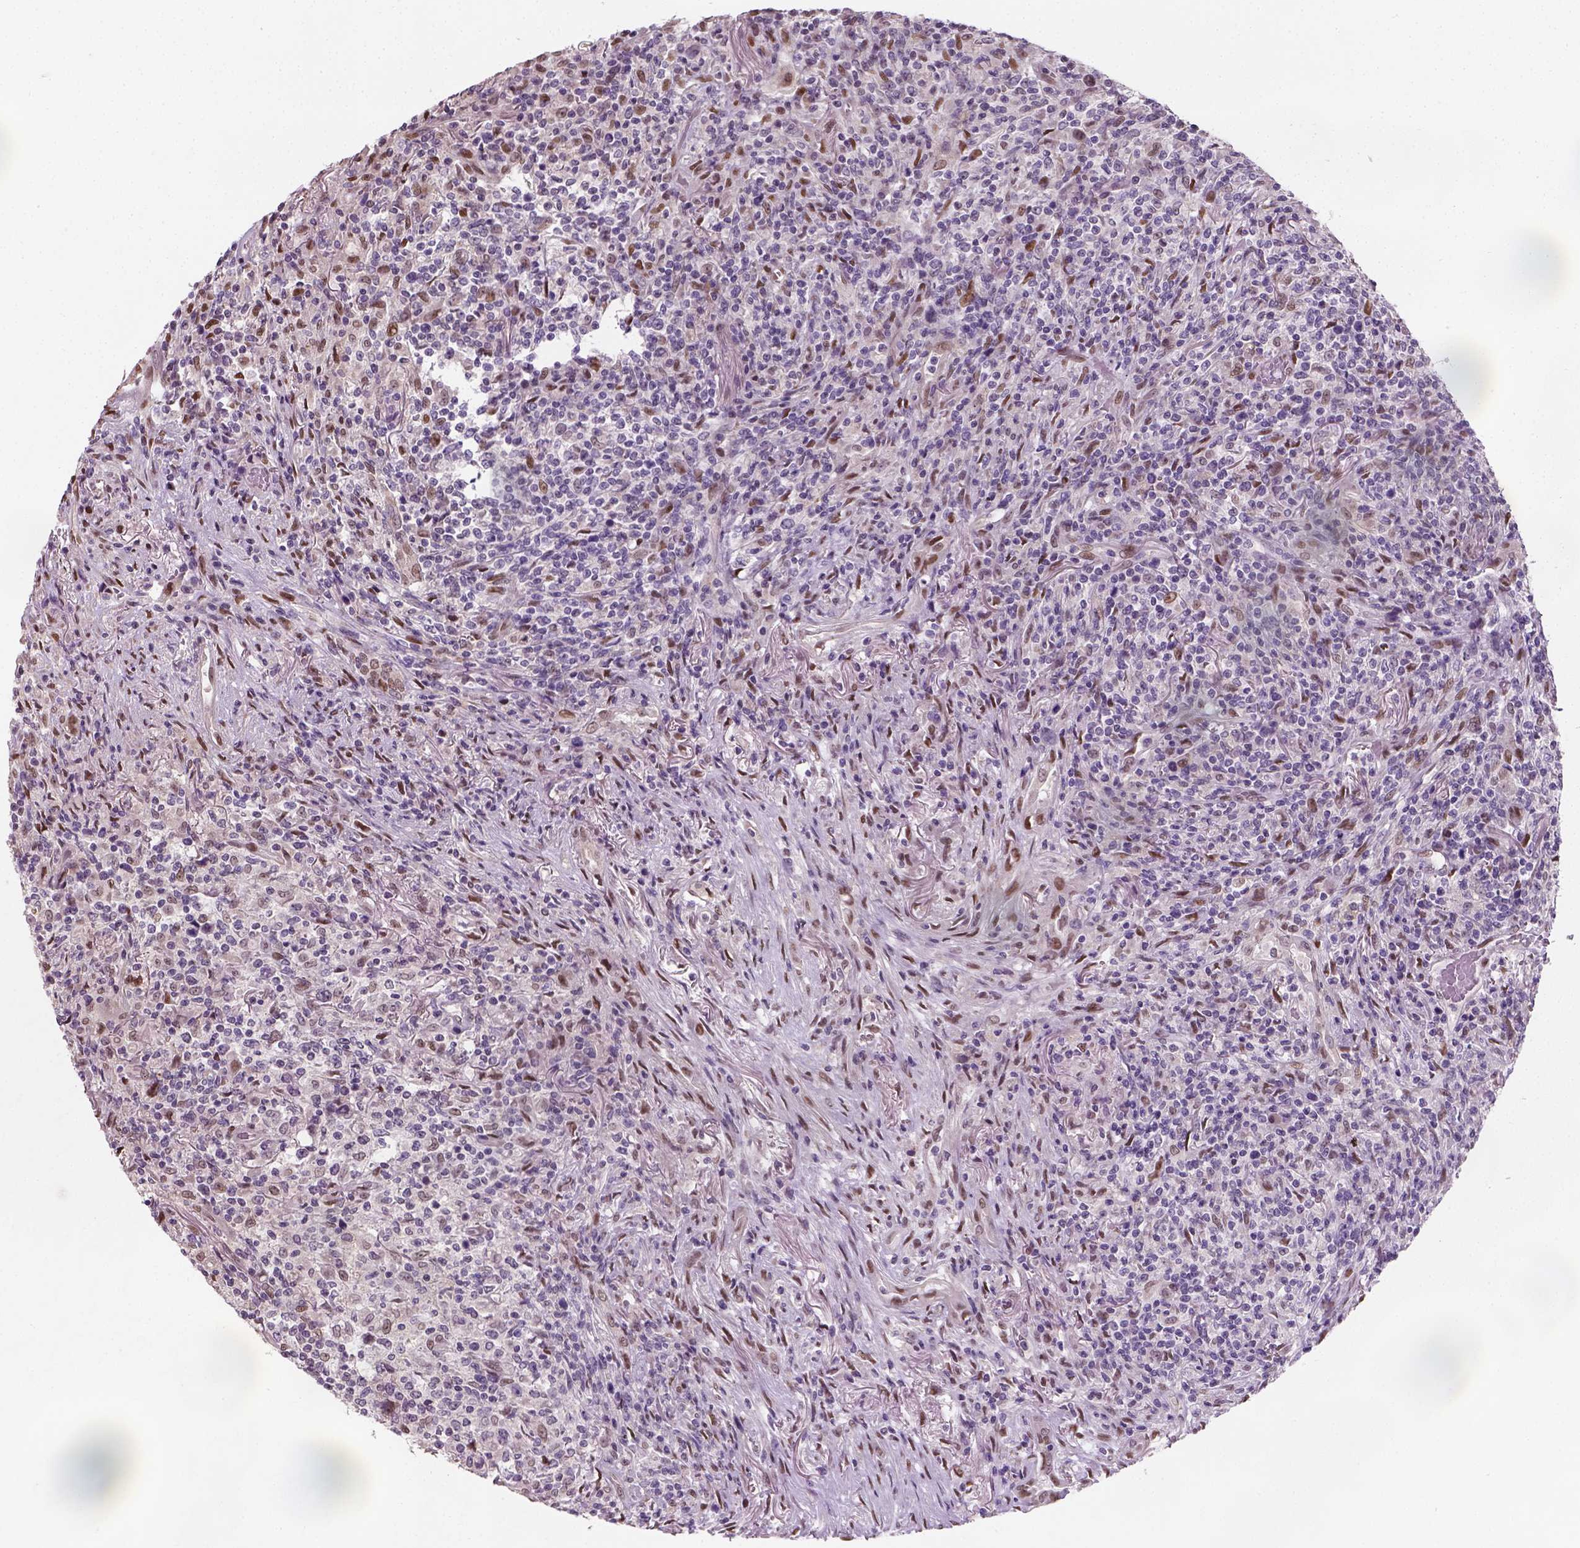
{"staining": {"intensity": "negative", "quantity": "none", "location": "none"}, "tissue": "lymphoma", "cell_type": "Tumor cells", "image_type": "cancer", "snomed": [{"axis": "morphology", "description": "Malignant lymphoma, non-Hodgkin's type, High grade"}, {"axis": "topography", "description": "Lung"}], "caption": "Immunohistochemistry (IHC) of human lymphoma shows no expression in tumor cells.", "gene": "C1orf112", "patient": {"sex": "male", "age": 79}}